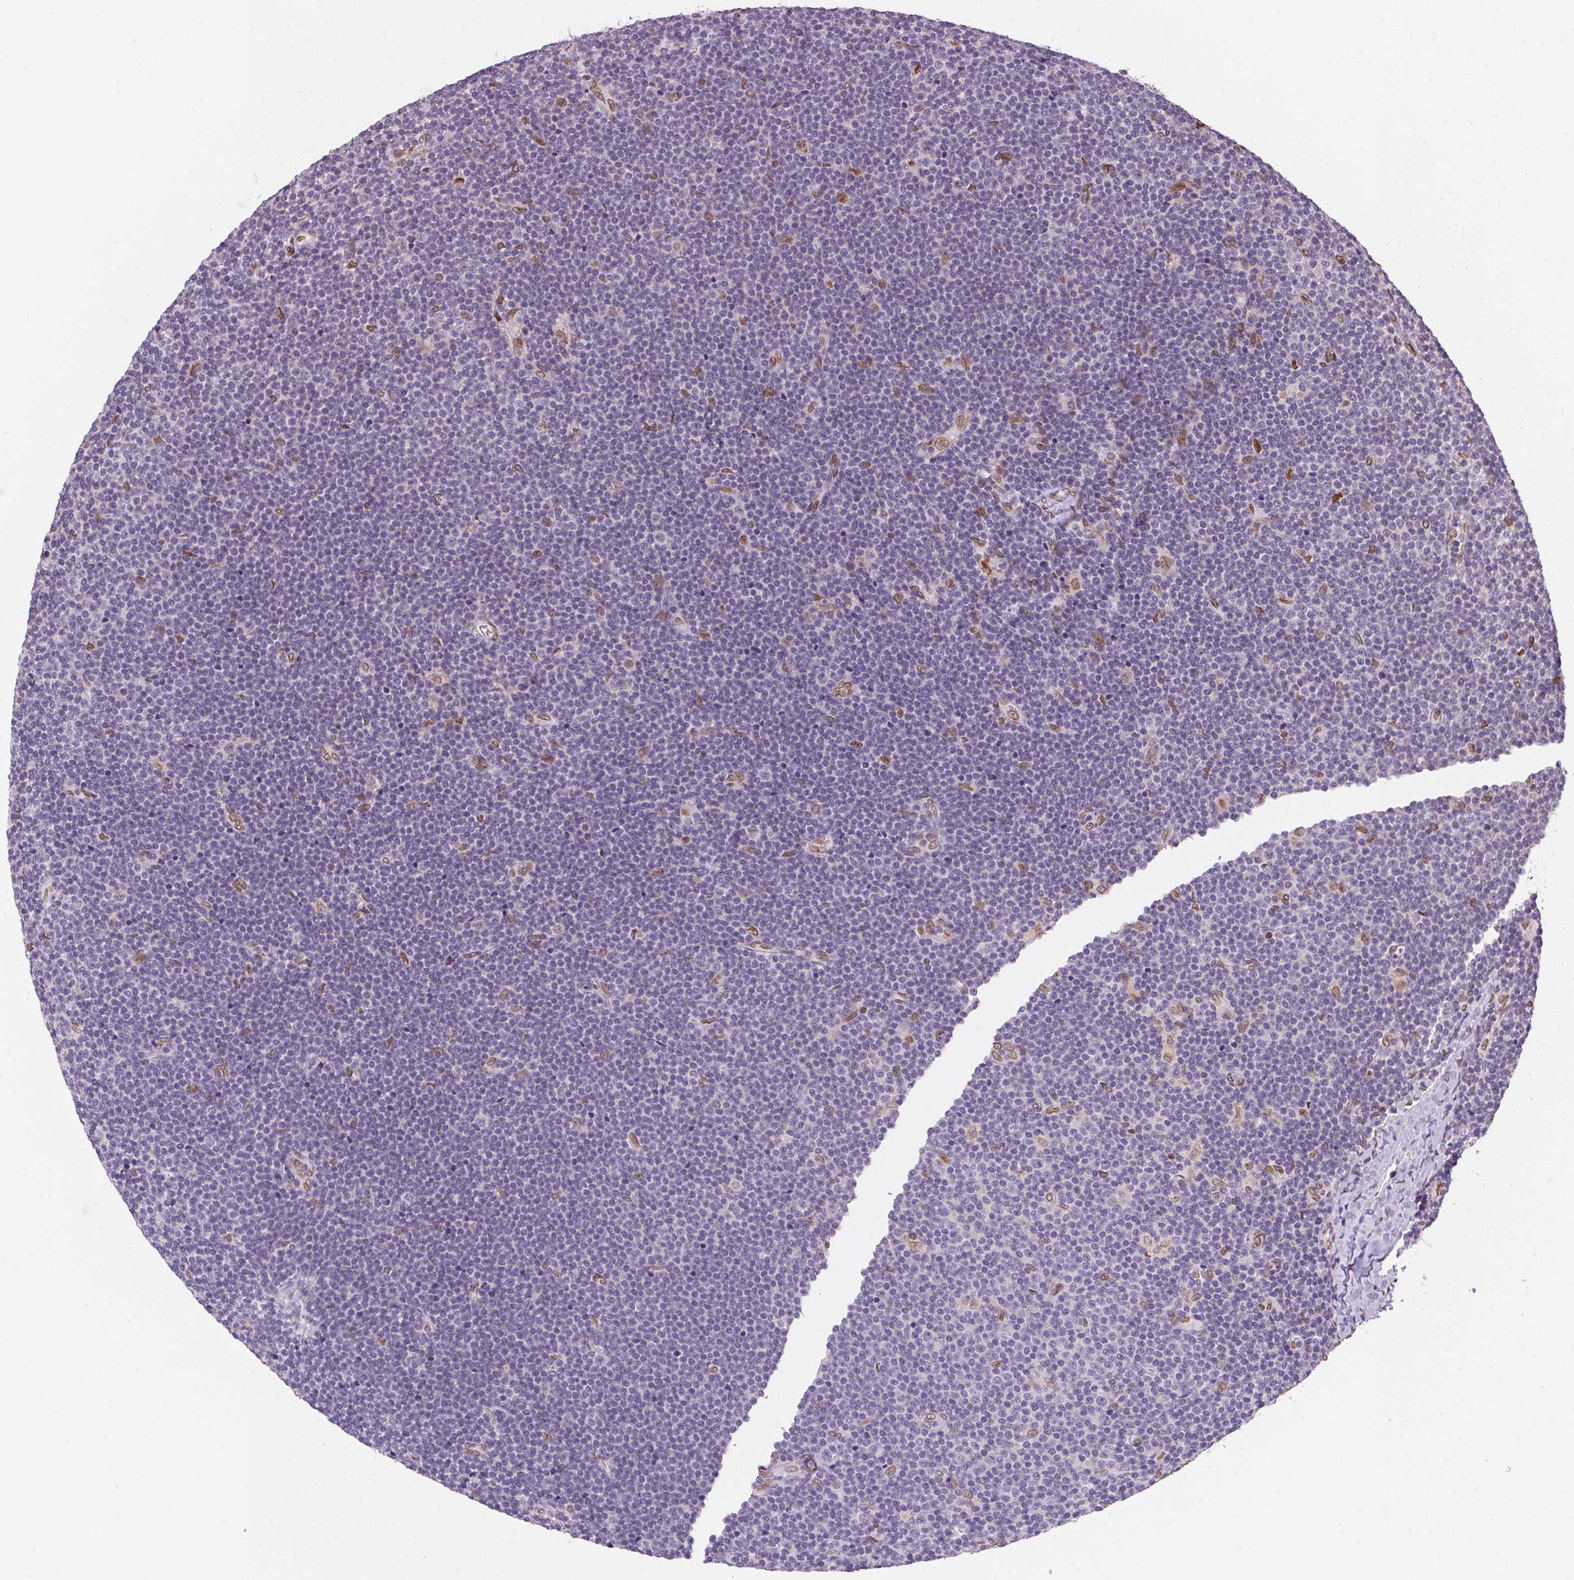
{"staining": {"intensity": "negative", "quantity": "none", "location": "none"}, "tissue": "lymphoma", "cell_type": "Tumor cells", "image_type": "cancer", "snomed": [{"axis": "morphology", "description": "Malignant lymphoma, non-Hodgkin's type, Low grade"}, {"axis": "topography", "description": "Lymph node"}], "caption": "A high-resolution image shows immunohistochemistry (IHC) staining of malignant lymphoma, non-Hodgkin's type (low-grade), which shows no significant staining in tumor cells. The staining was performed using DAB to visualize the protein expression in brown, while the nuclei were stained in blue with hematoxylin (Magnification: 20x).", "gene": "TMEM175", "patient": {"sex": "male", "age": 48}}